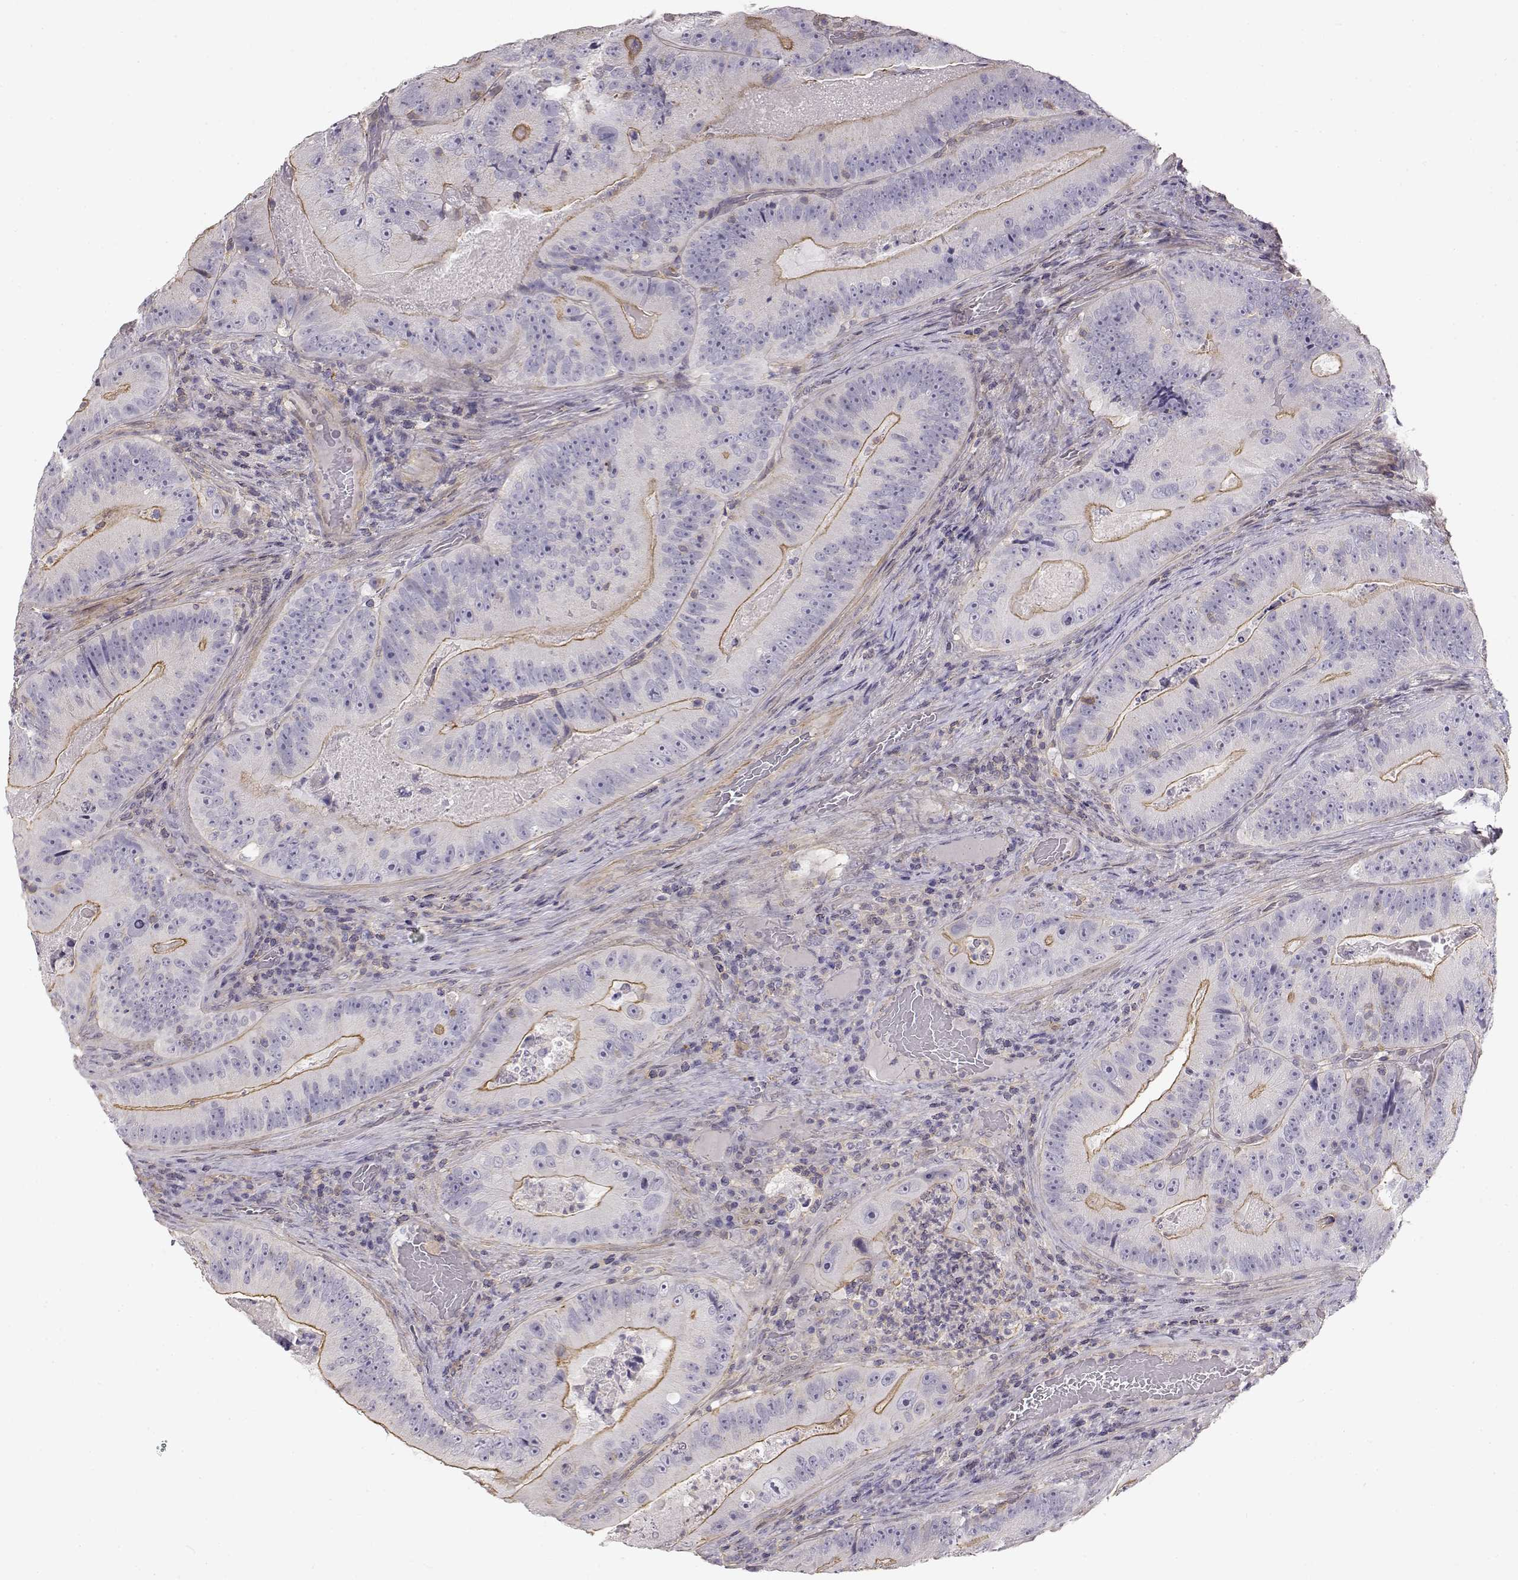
{"staining": {"intensity": "moderate", "quantity": "25%-75%", "location": "cytoplasmic/membranous"}, "tissue": "colorectal cancer", "cell_type": "Tumor cells", "image_type": "cancer", "snomed": [{"axis": "morphology", "description": "Adenocarcinoma, NOS"}, {"axis": "topography", "description": "Colon"}], "caption": "Immunohistochemistry (IHC) (DAB (3,3'-diaminobenzidine)) staining of human colorectal cancer reveals moderate cytoplasmic/membranous protein positivity in approximately 25%-75% of tumor cells. Using DAB (brown) and hematoxylin (blue) stains, captured at high magnification using brightfield microscopy.", "gene": "DAPL1", "patient": {"sex": "female", "age": 86}}